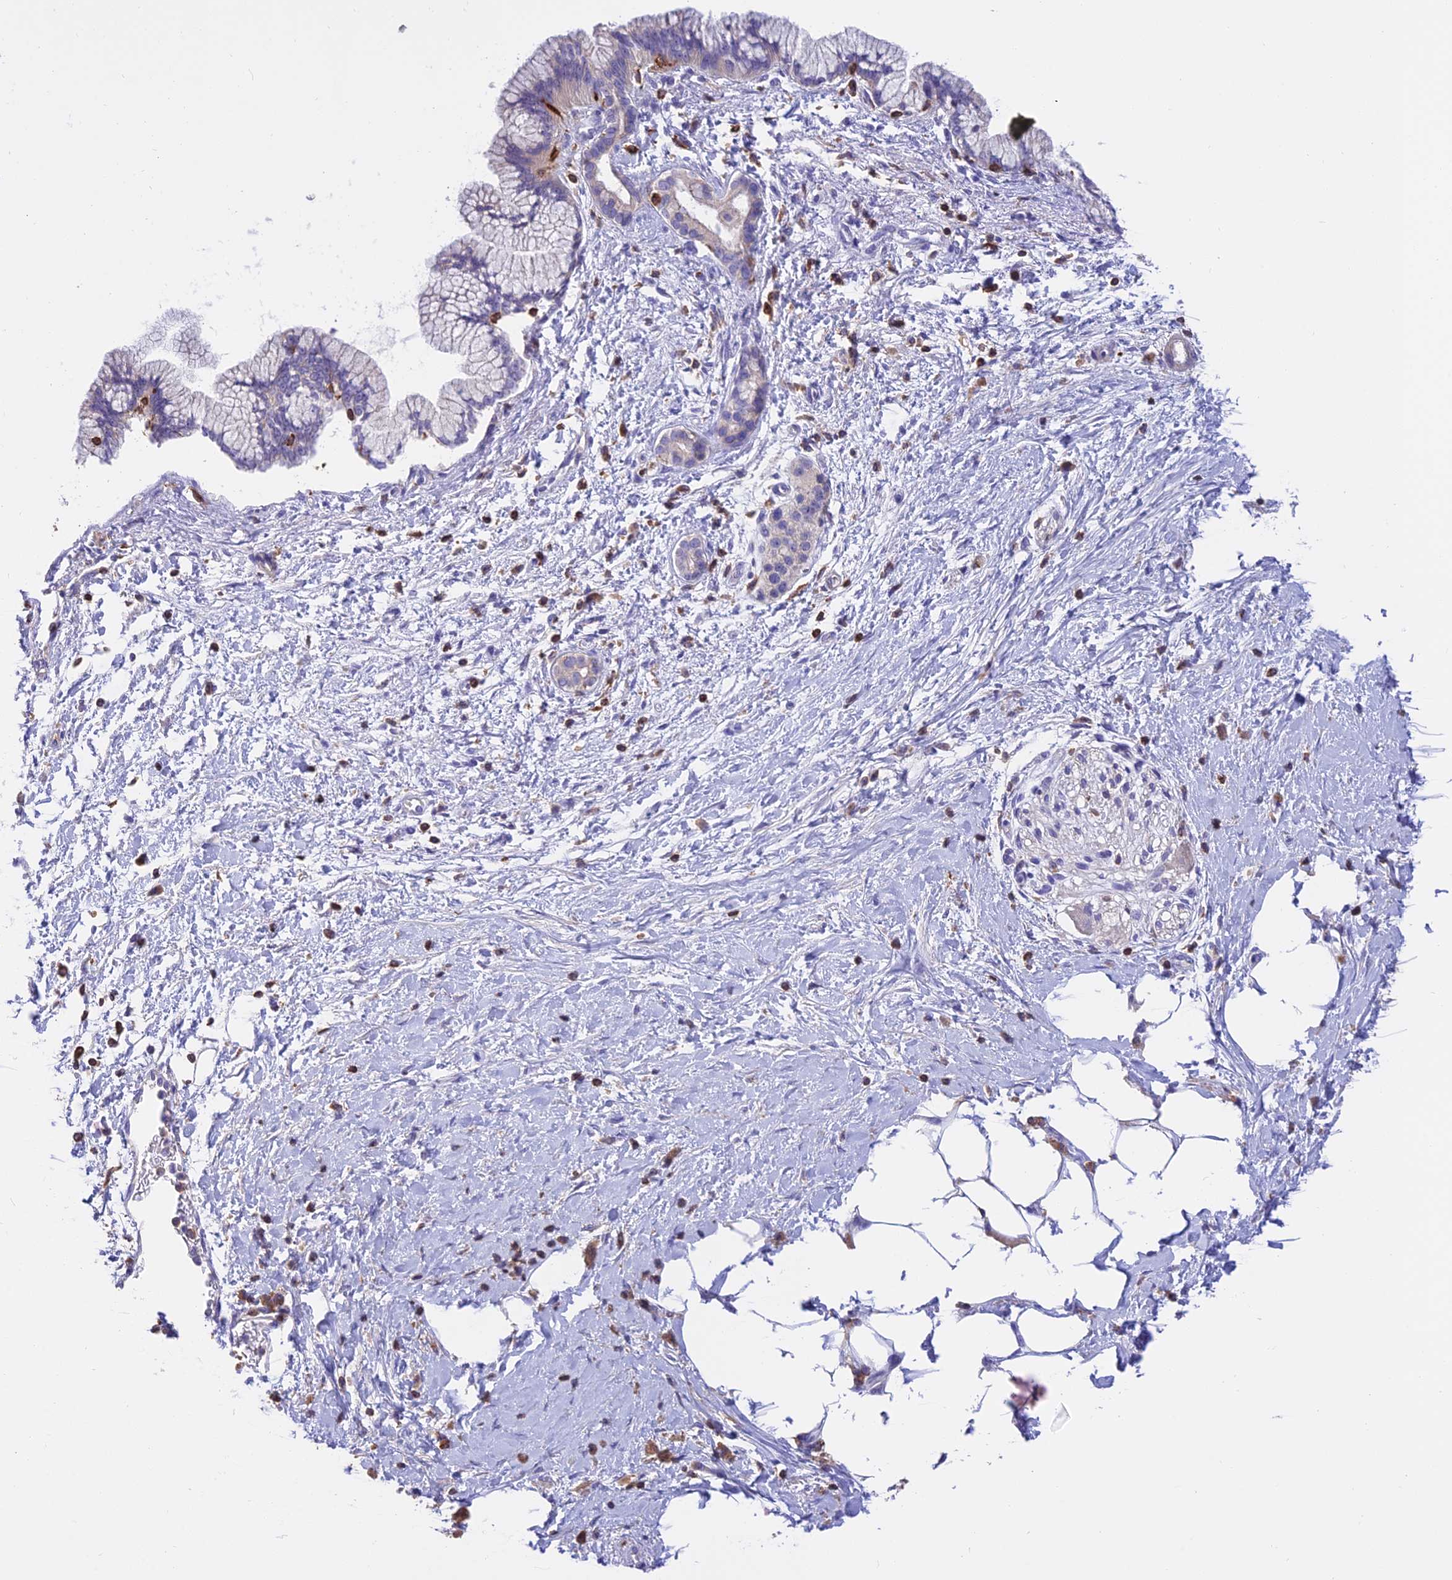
{"staining": {"intensity": "negative", "quantity": "none", "location": "none"}, "tissue": "pancreatic cancer", "cell_type": "Tumor cells", "image_type": "cancer", "snomed": [{"axis": "morphology", "description": "Adenocarcinoma, NOS"}, {"axis": "topography", "description": "Pancreas"}], "caption": "An image of pancreatic cancer stained for a protein demonstrates no brown staining in tumor cells. (DAB (3,3'-diaminobenzidine) immunohistochemistry (IHC) visualized using brightfield microscopy, high magnification).", "gene": "LPXN", "patient": {"sex": "male", "age": 58}}